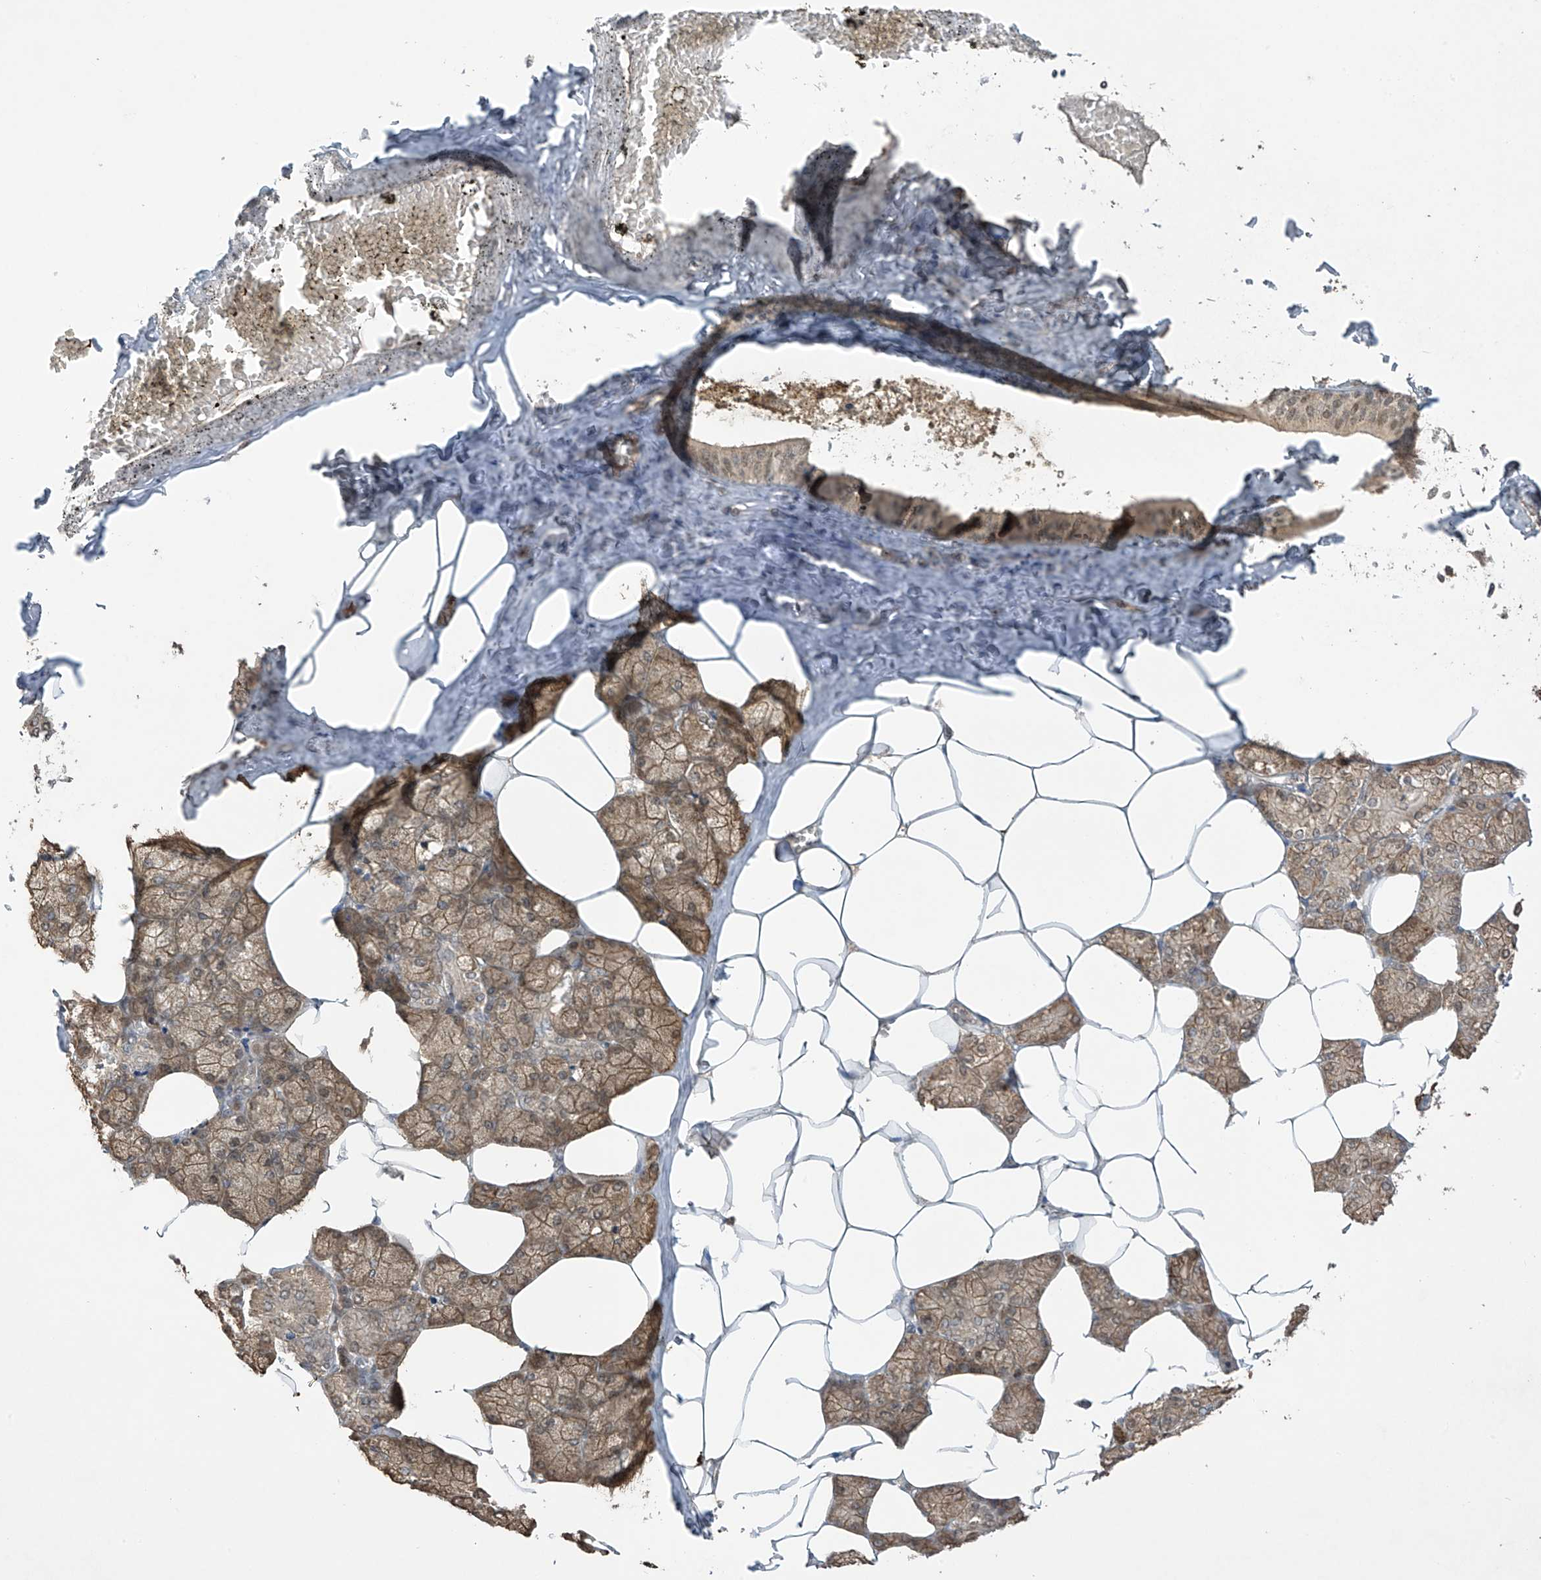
{"staining": {"intensity": "moderate", "quantity": ">75%", "location": "cytoplasmic/membranous"}, "tissue": "salivary gland", "cell_type": "Glandular cells", "image_type": "normal", "snomed": [{"axis": "morphology", "description": "Normal tissue, NOS"}, {"axis": "topography", "description": "Salivary gland"}], "caption": "Immunohistochemistry (IHC) (DAB) staining of unremarkable salivary gland demonstrates moderate cytoplasmic/membranous protein expression in approximately >75% of glandular cells.", "gene": "LCOR", "patient": {"sex": "male", "age": 62}}